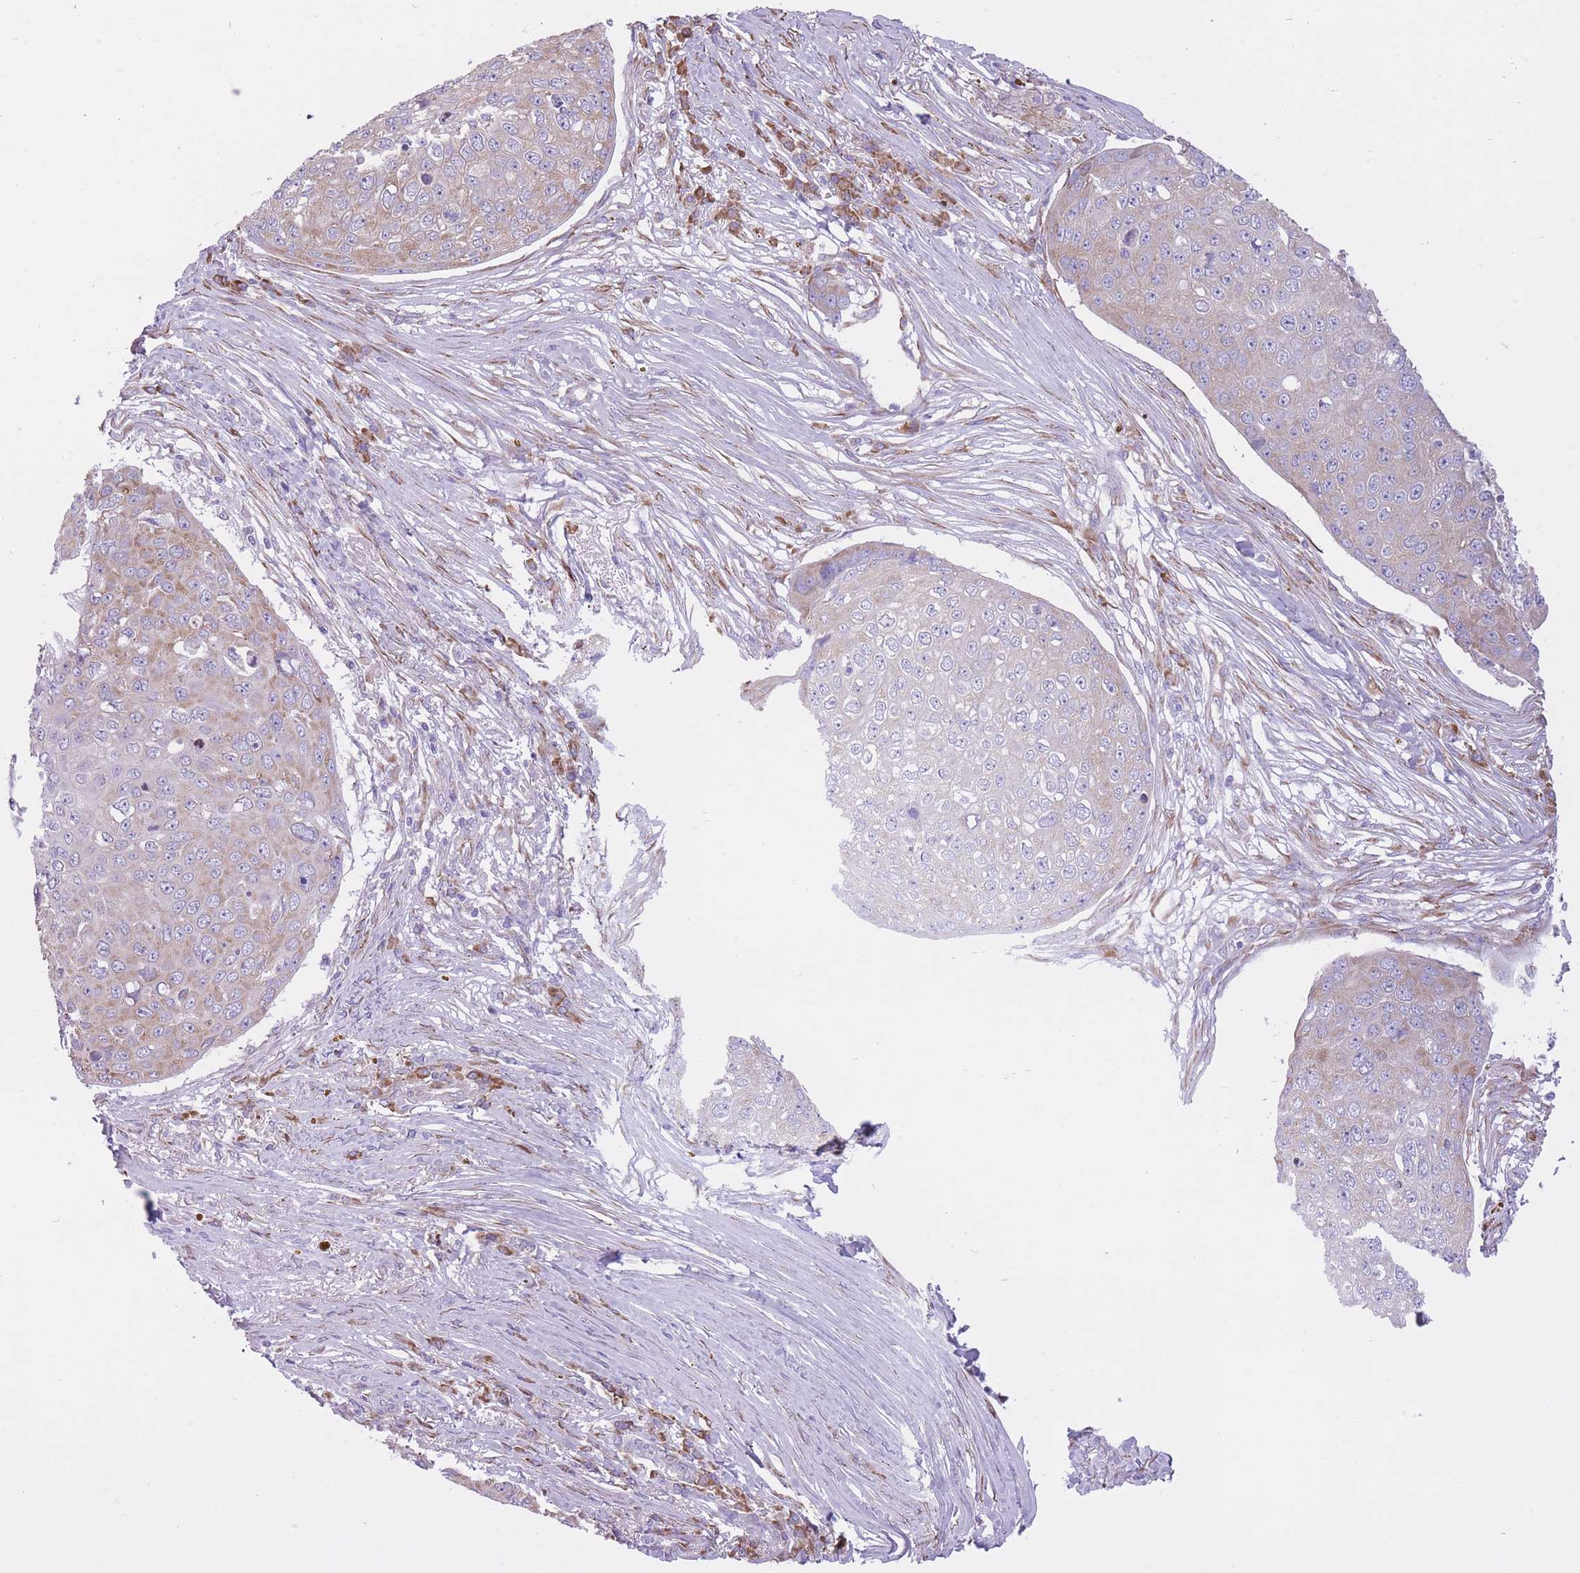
{"staining": {"intensity": "weak", "quantity": "25%-75%", "location": "cytoplasmic/membranous"}, "tissue": "skin cancer", "cell_type": "Tumor cells", "image_type": "cancer", "snomed": [{"axis": "morphology", "description": "Squamous cell carcinoma, NOS"}, {"axis": "topography", "description": "Skin"}], "caption": "Human skin cancer stained with a protein marker shows weak staining in tumor cells.", "gene": "ZNF501", "patient": {"sex": "male", "age": 71}}